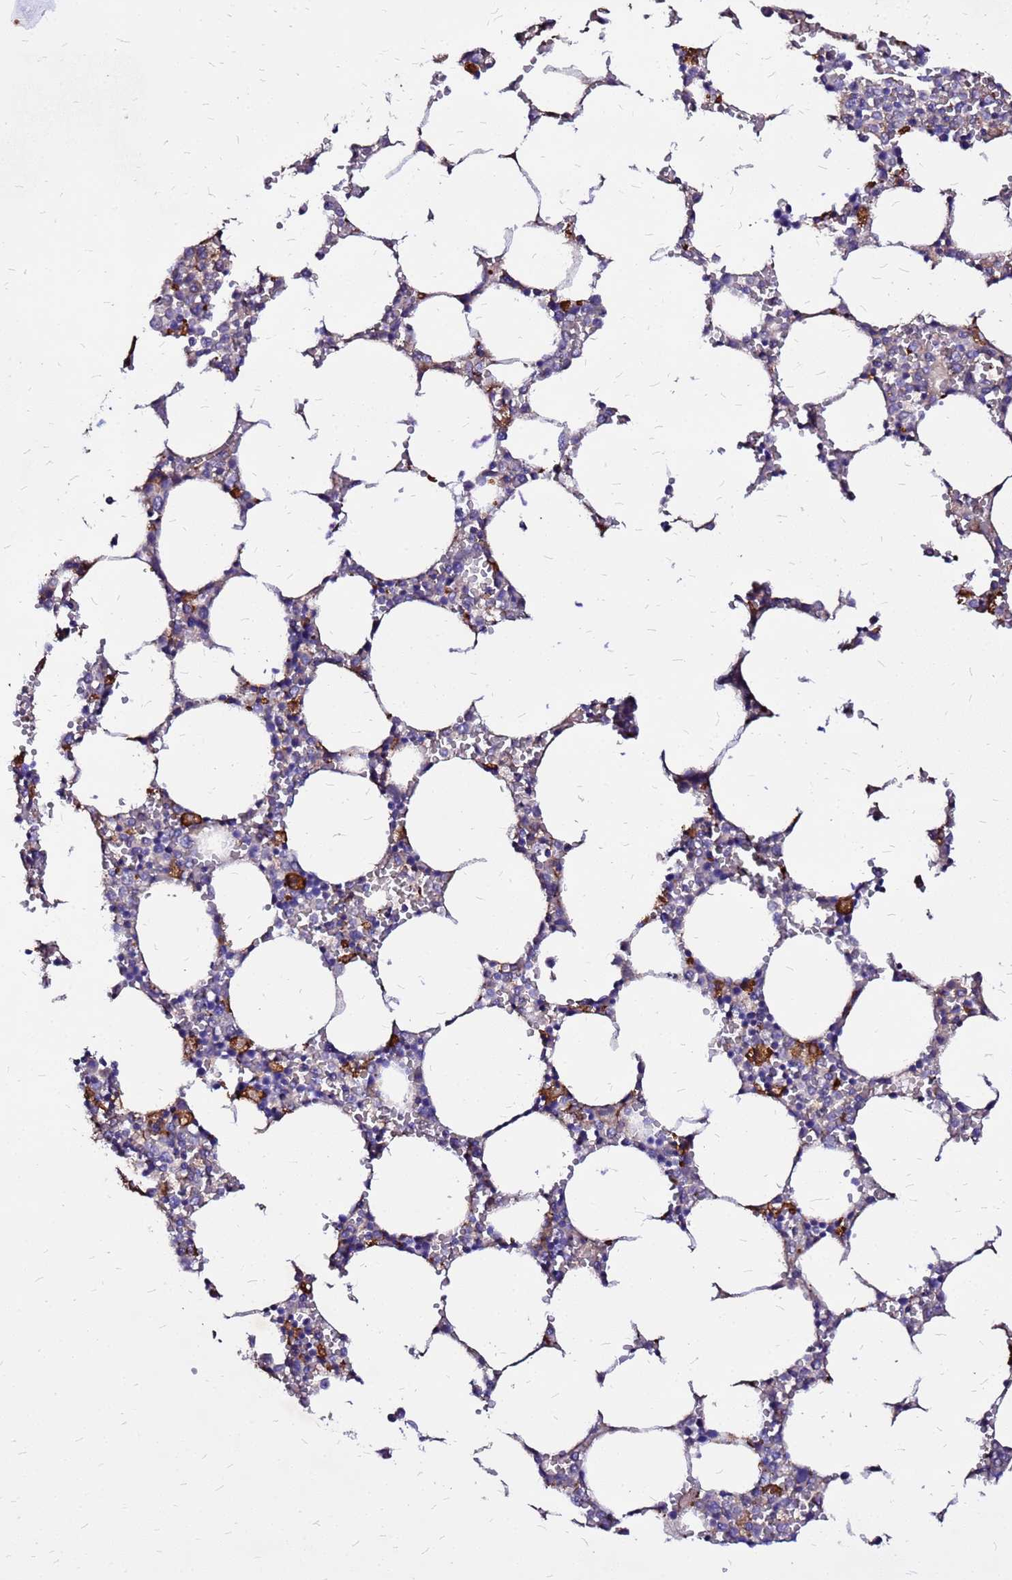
{"staining": {"intensity": "moderate", "quantity": "<25%", "location": "cytoplasmic/membranous"}, "tissue": "bone marrow", "cell_type": "Hematopoietic cells", "image_type": "normal", "snomed": [{"axis": "morphology", "description": "Normal tissue, NOS"}, {"axis": "topography", "description": "Bone marrow"}], "caption": "Hematopoietic cells reveal low levels of moderate cytoplasmic/membranous positivity in approximately <25% of cells in benign human bone marrow.", "gene": "ARHGEF35", "patient": {"sex": "female", "age": 64}}